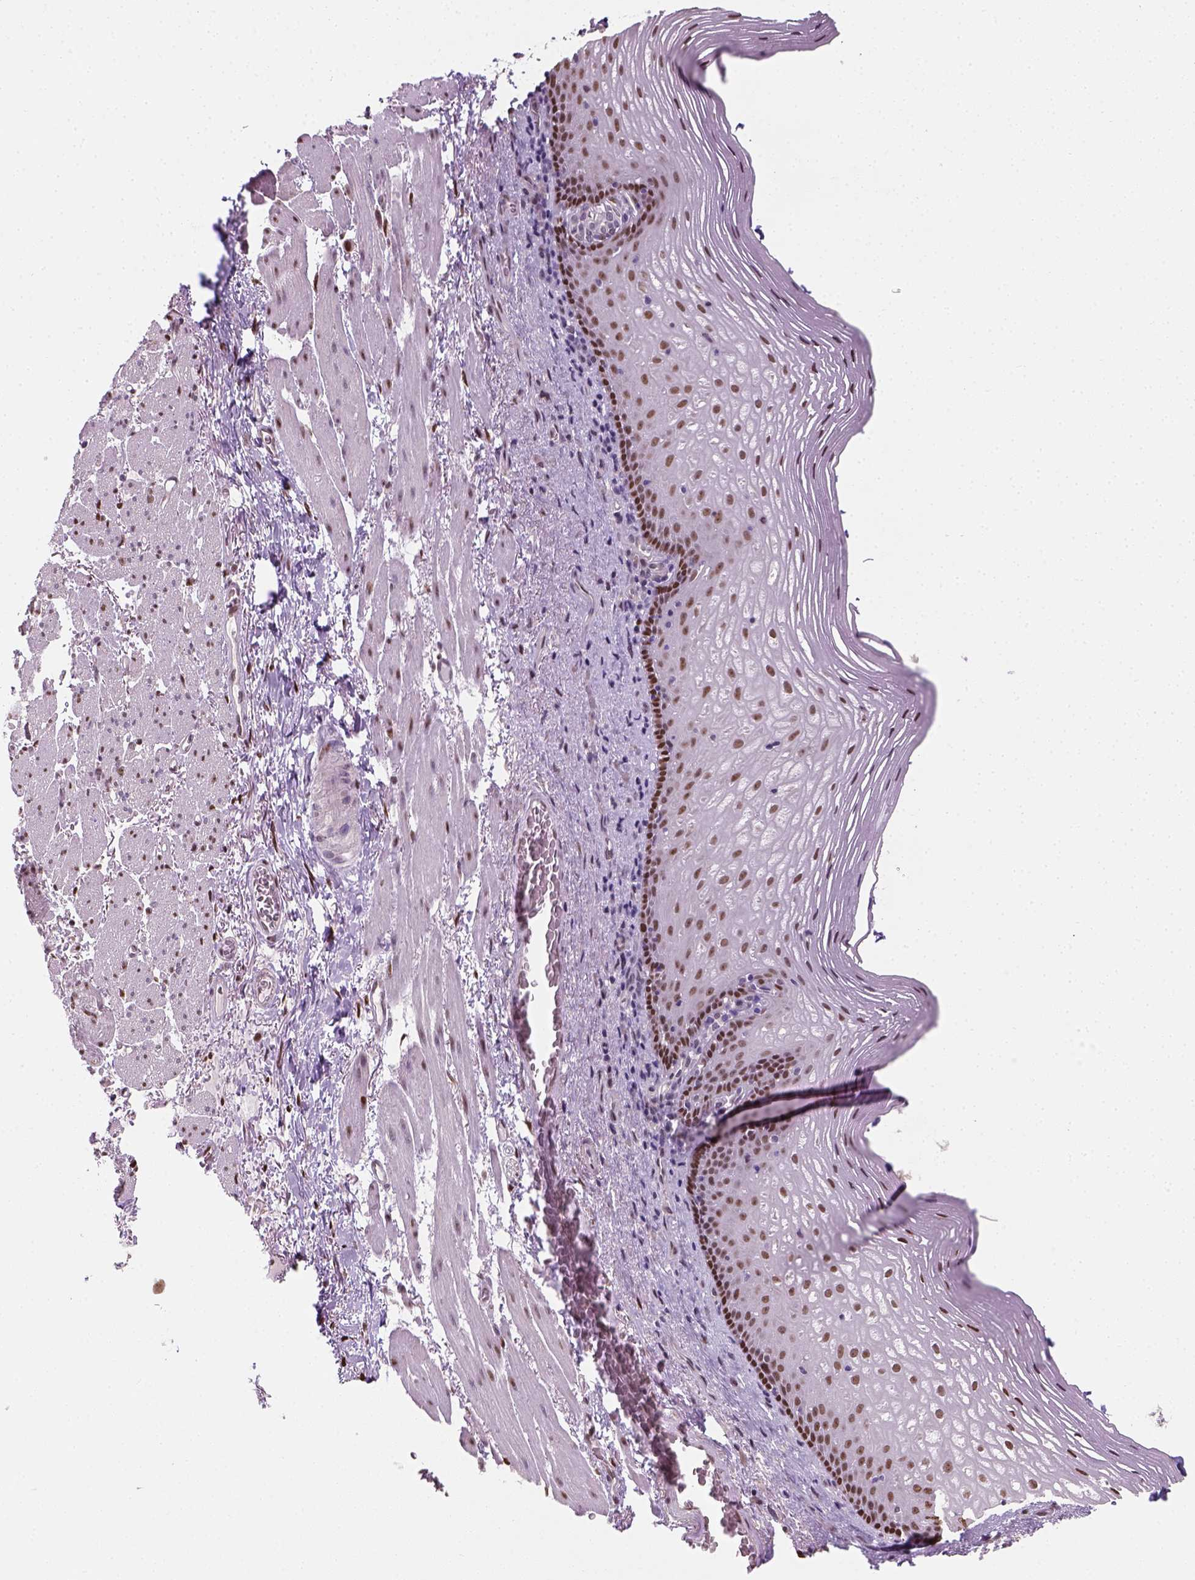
{"staining": {"intensity": "moderate", "quantity": ">75%", "location": "nuclear"}, "tissue": "esophagus", "cell_type": "Squamous epithelial cells", "image_type": "normal", "snomed": [{"axis": "morphology", "description": "Normal tissue, NOS"}, {"axis": "topography", "description": "Esophagus"}], "caption": "The micrograph demonstrates staining of unremarkable esophagus, revealing moderate nuclear protein expression (brown color) within squamous epithelial cells.", "gene": "C1orf112", "patient": {"sex": "male", "age": 76}}